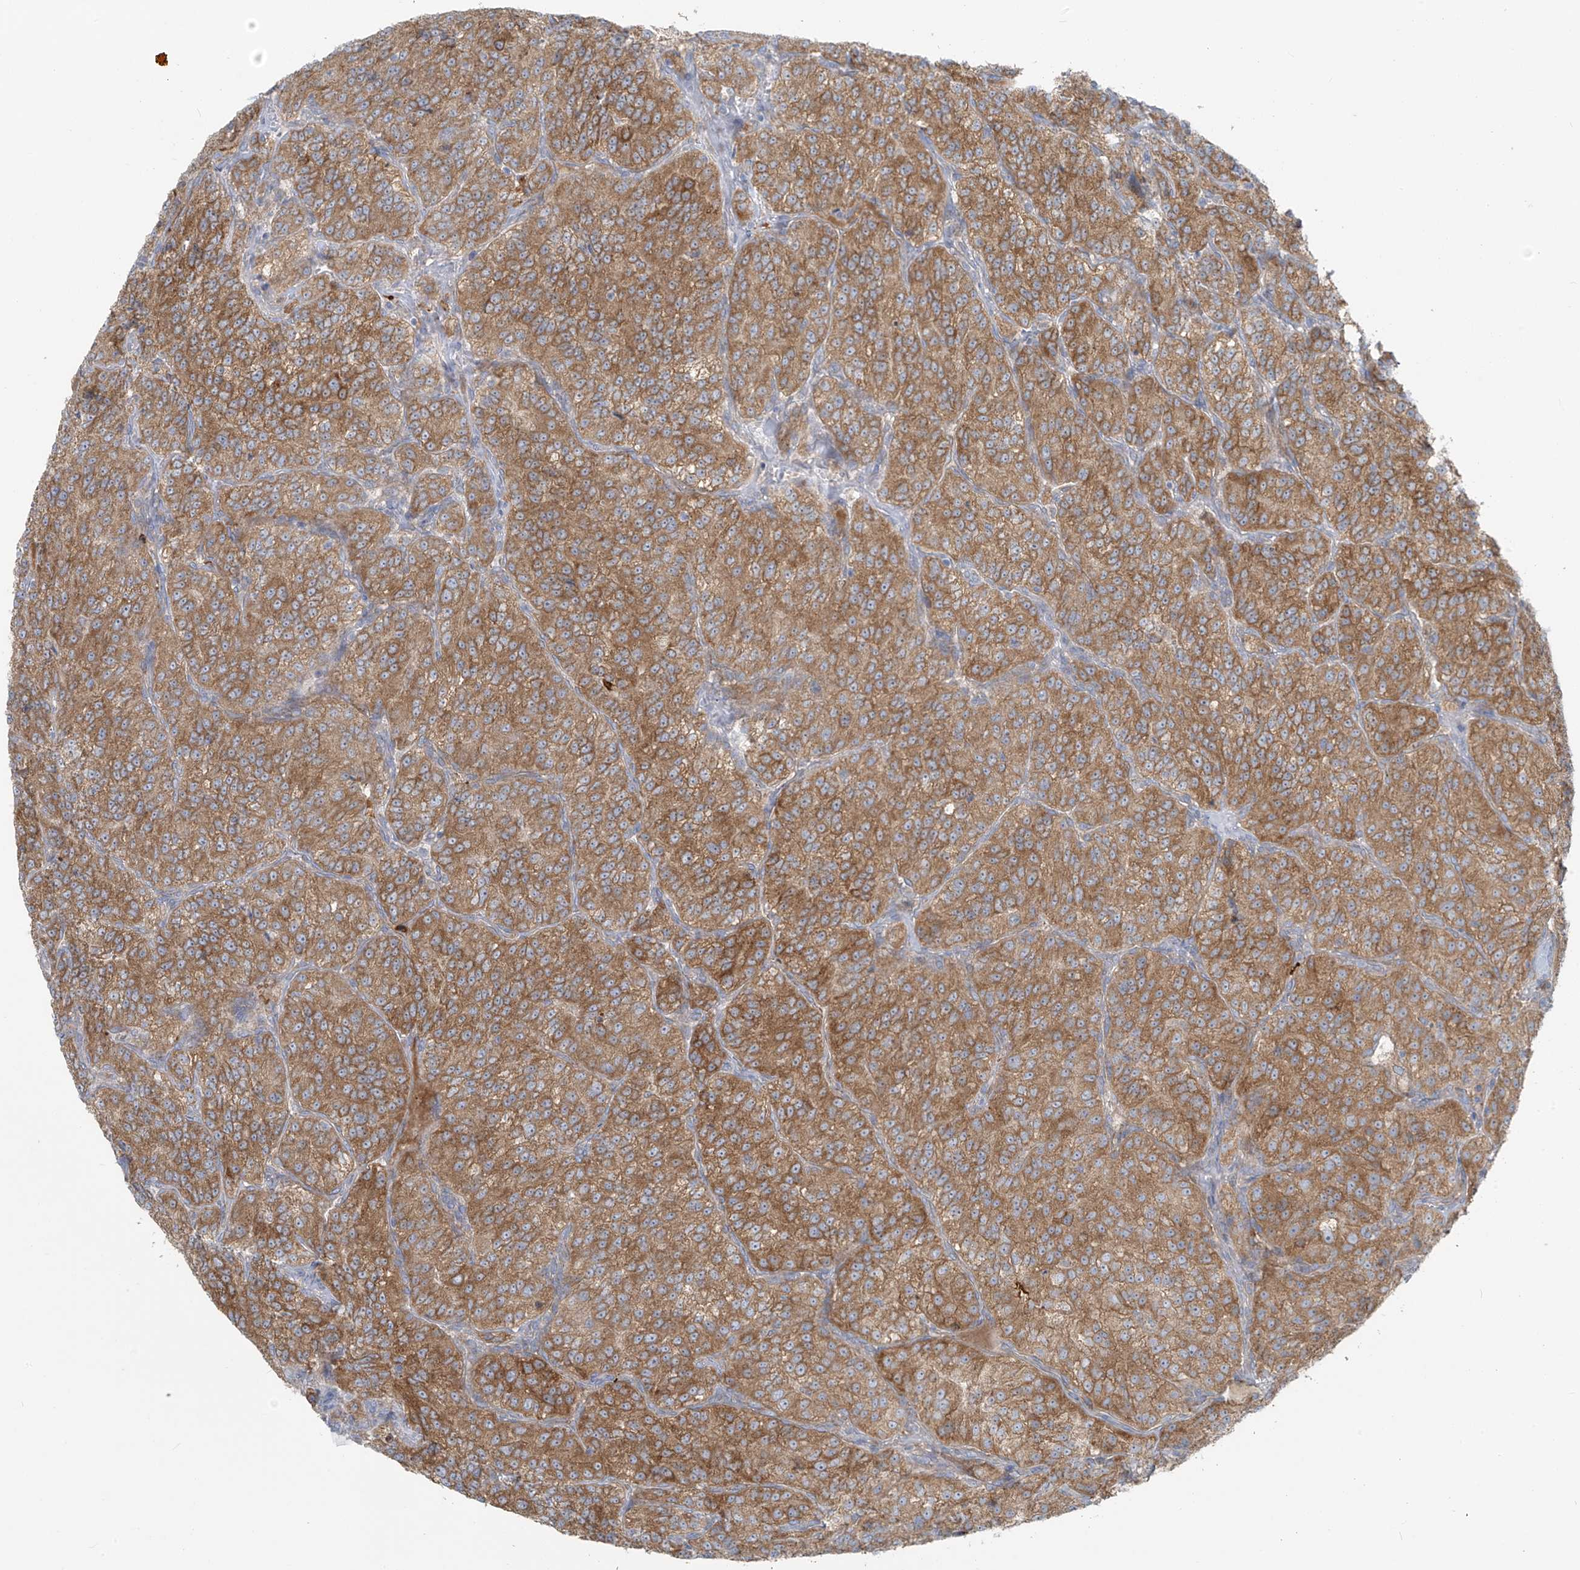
{"staining": {"intensity": "moderate", "quantity": ">75%", "location": "cytoplasmic/membranous"}, "tissue": "renal cancer", "cell_type": "Tumor cells", "image_type": "cancer", "snomed": [{"axis": "morphology", "description": "Adenocarcinoma, NOS"}, {"axis": "topography", "description": "Kidney"}], "caption": "Protein expression by immunohistochemistry reveals moderate cytoplasmic/membranous expression in about >75% of tumor cells in renal cancer.", "gene": "LZTS3", "patient": {"sex": "female", "age": 63}}